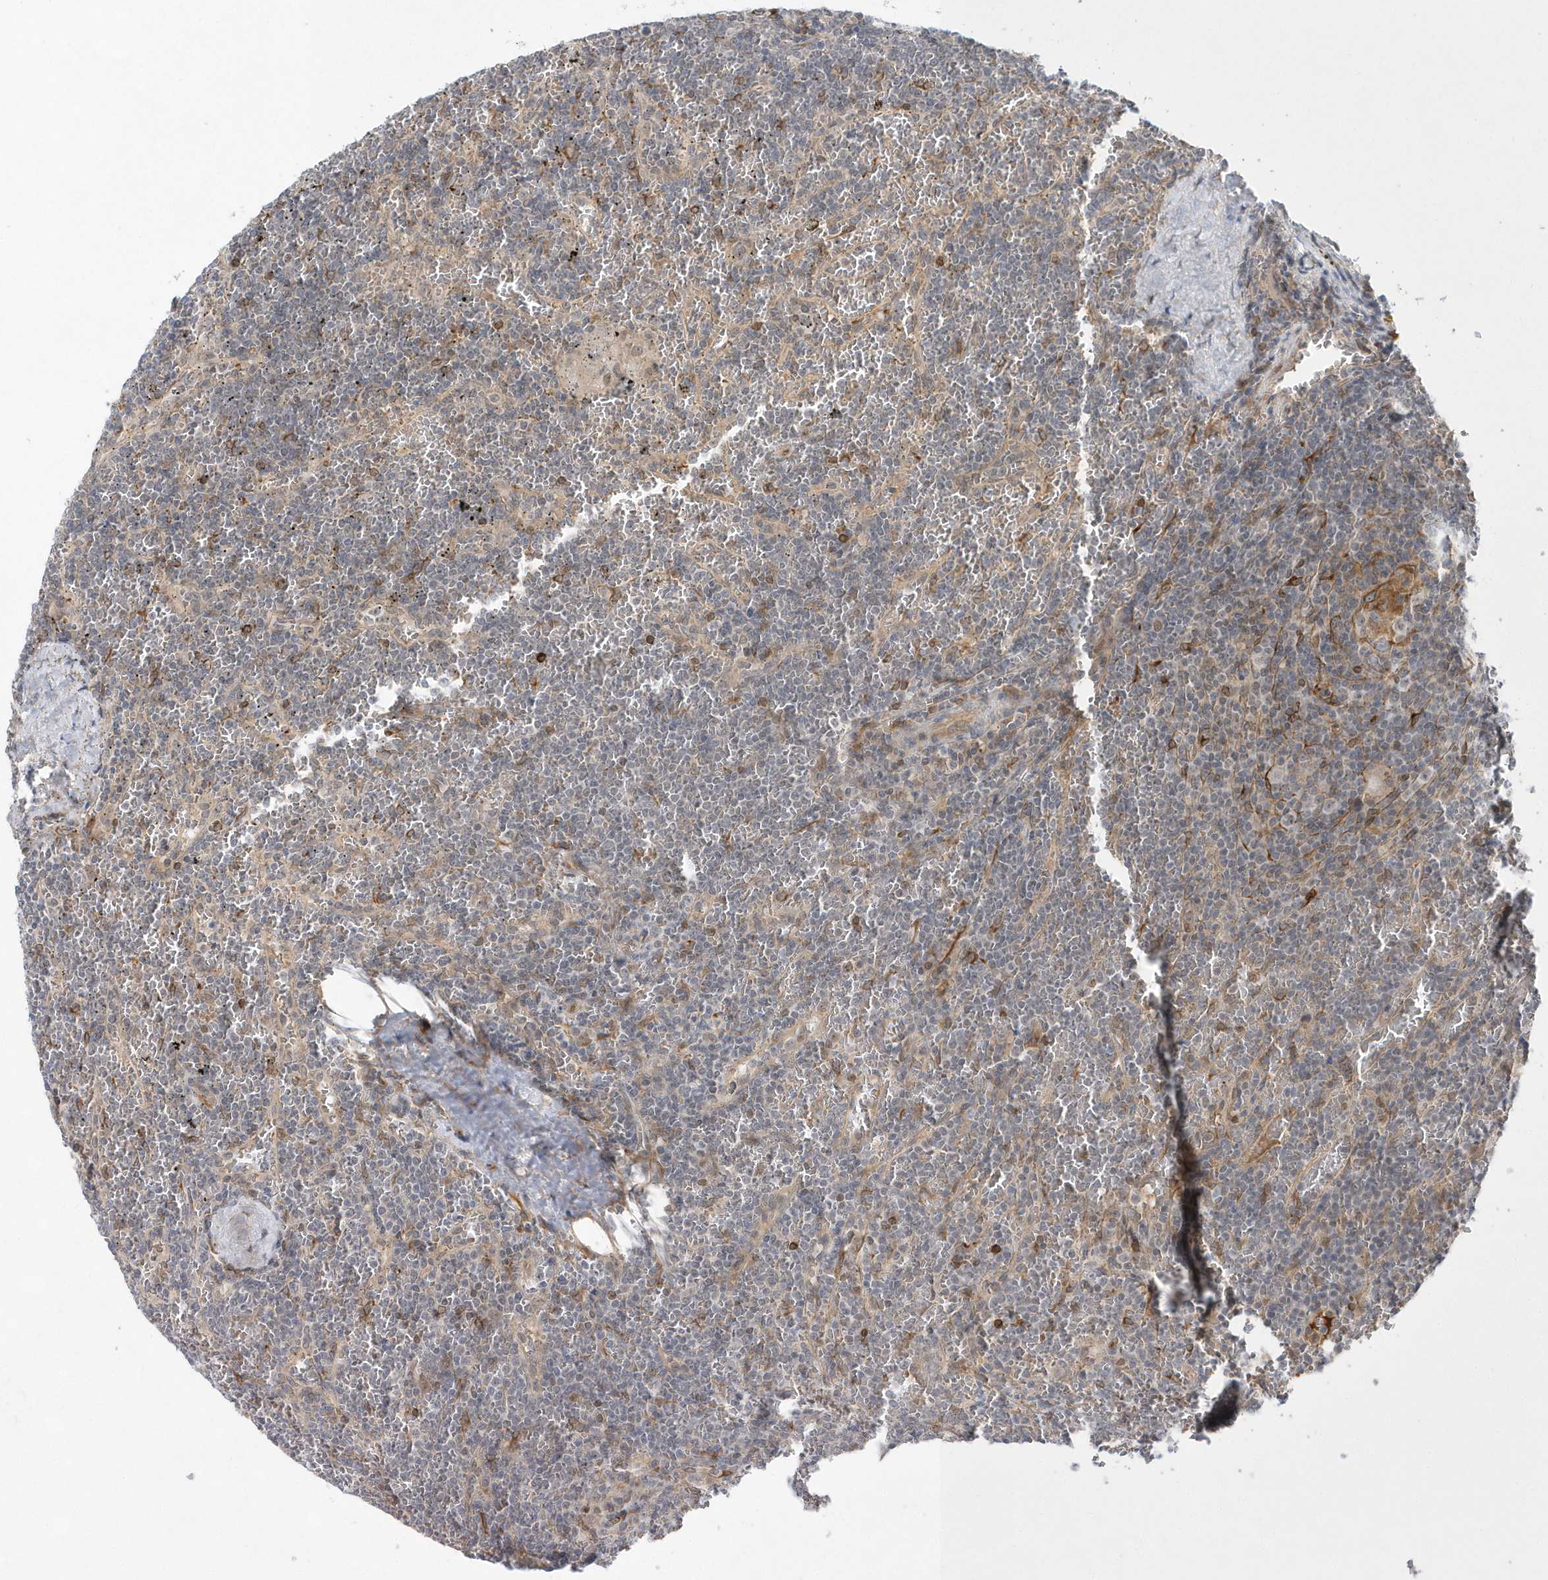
{"staining": {"intensity": "negative", "quantity": "none", "location": "none"}, "tissue": "lymphoma", "cell_type": "Tumor cells", "image_type": "cancer", "snomed": [{"axis": "morphology", "description": "Malignant lymphoma, non-Hodgkin's type, Low grade"}, {"axis": "topography", "description": "Spleen"}], "caption": "The image reveals no staining of tumor cells in malignant lymphoma, non-Hodgkin's type (low-grade). Nuclei are stained in blue.", "gene": "TMEM132B", "patient": {"sex": "female", "age": 19}}